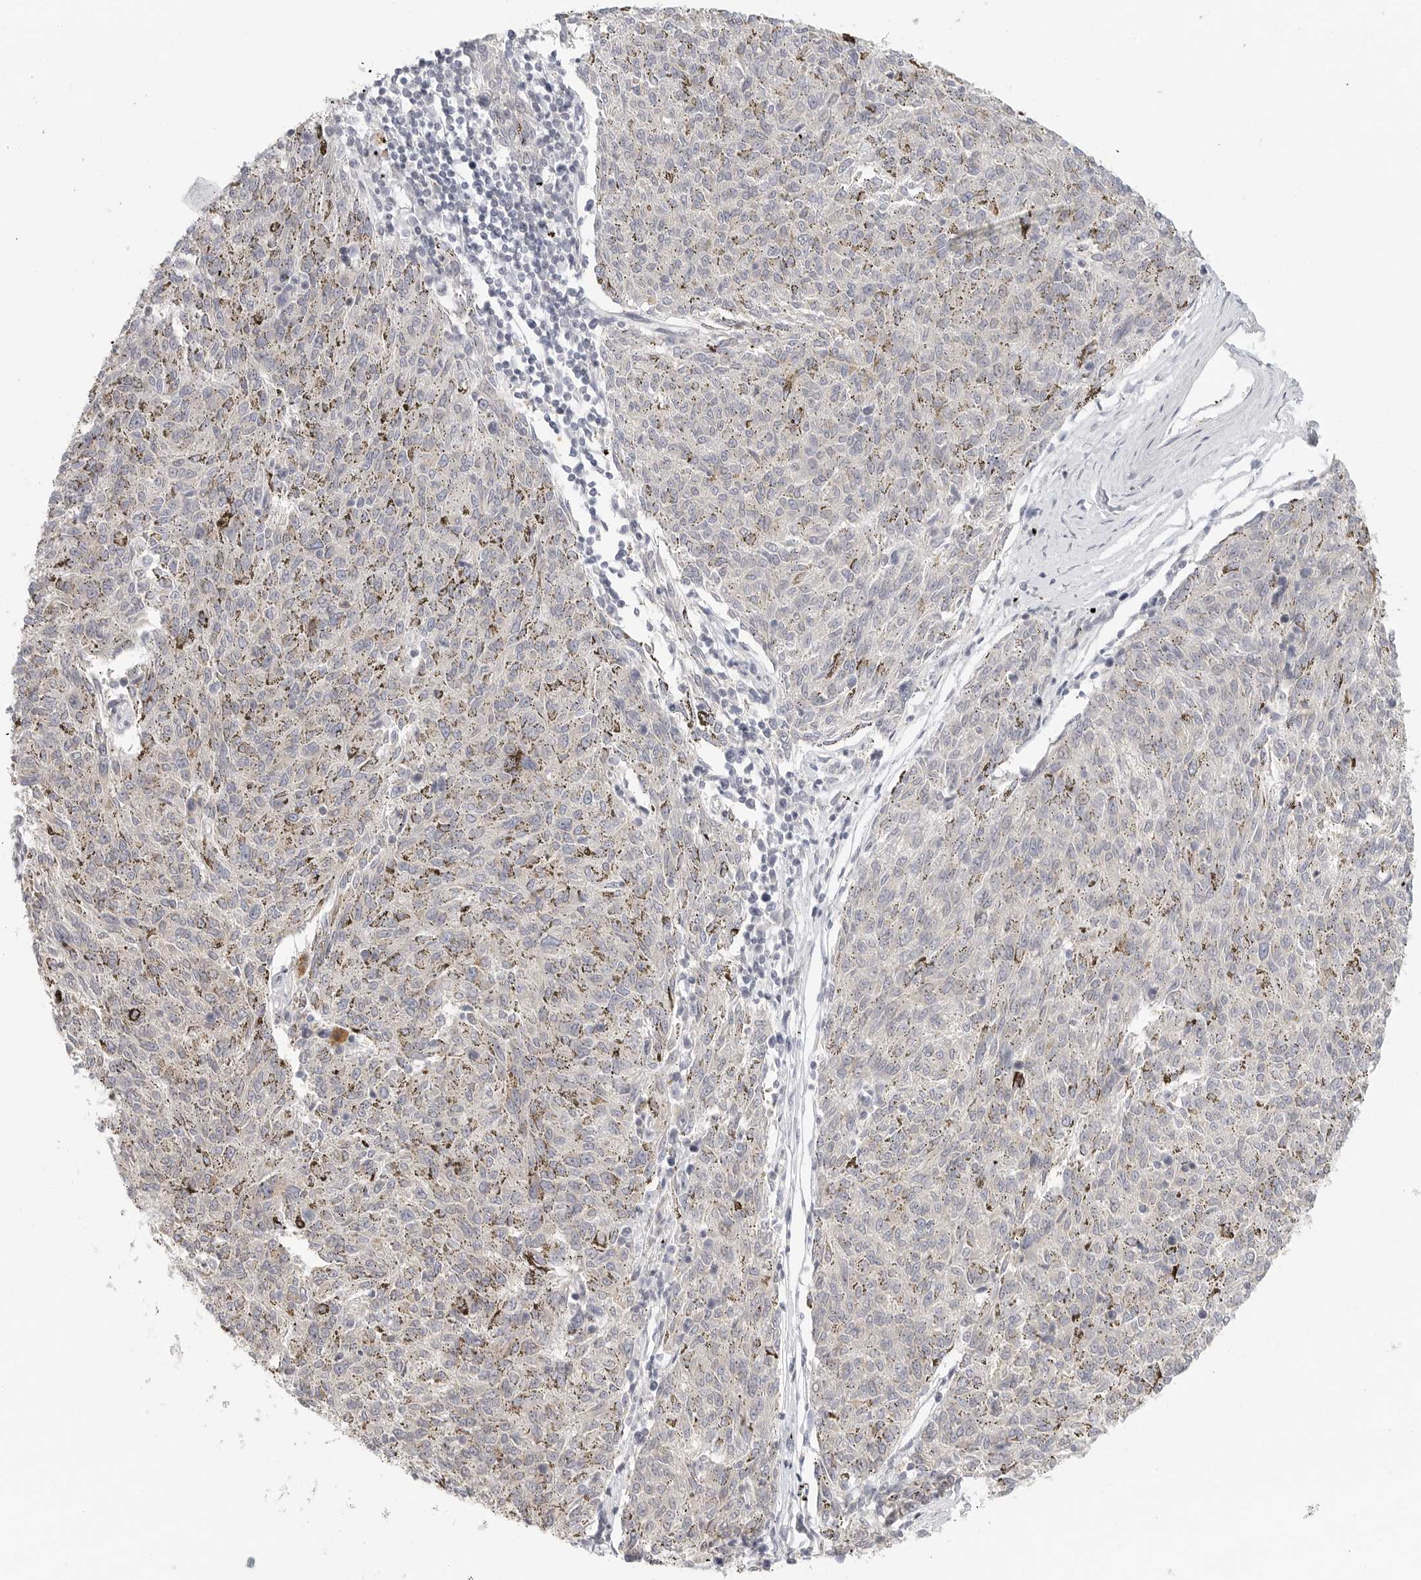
{"staining": {"intensity": "negative", "quantity": "none", "location": "none"}, "tissue": "melanoma", "cell_type": "Tumor cells", "image_type": "cancer", "snomed": [{"axis": "morphology", "description": "Malignant melanoma, NOS"}, {"axis": "topography", "description": "Skin"}], "caption": "The image exhibits no significant expression in tumor cells of malignant melanoma.", "gene": "HDAC6", "patient": {"sex": "female", "age": 72}}